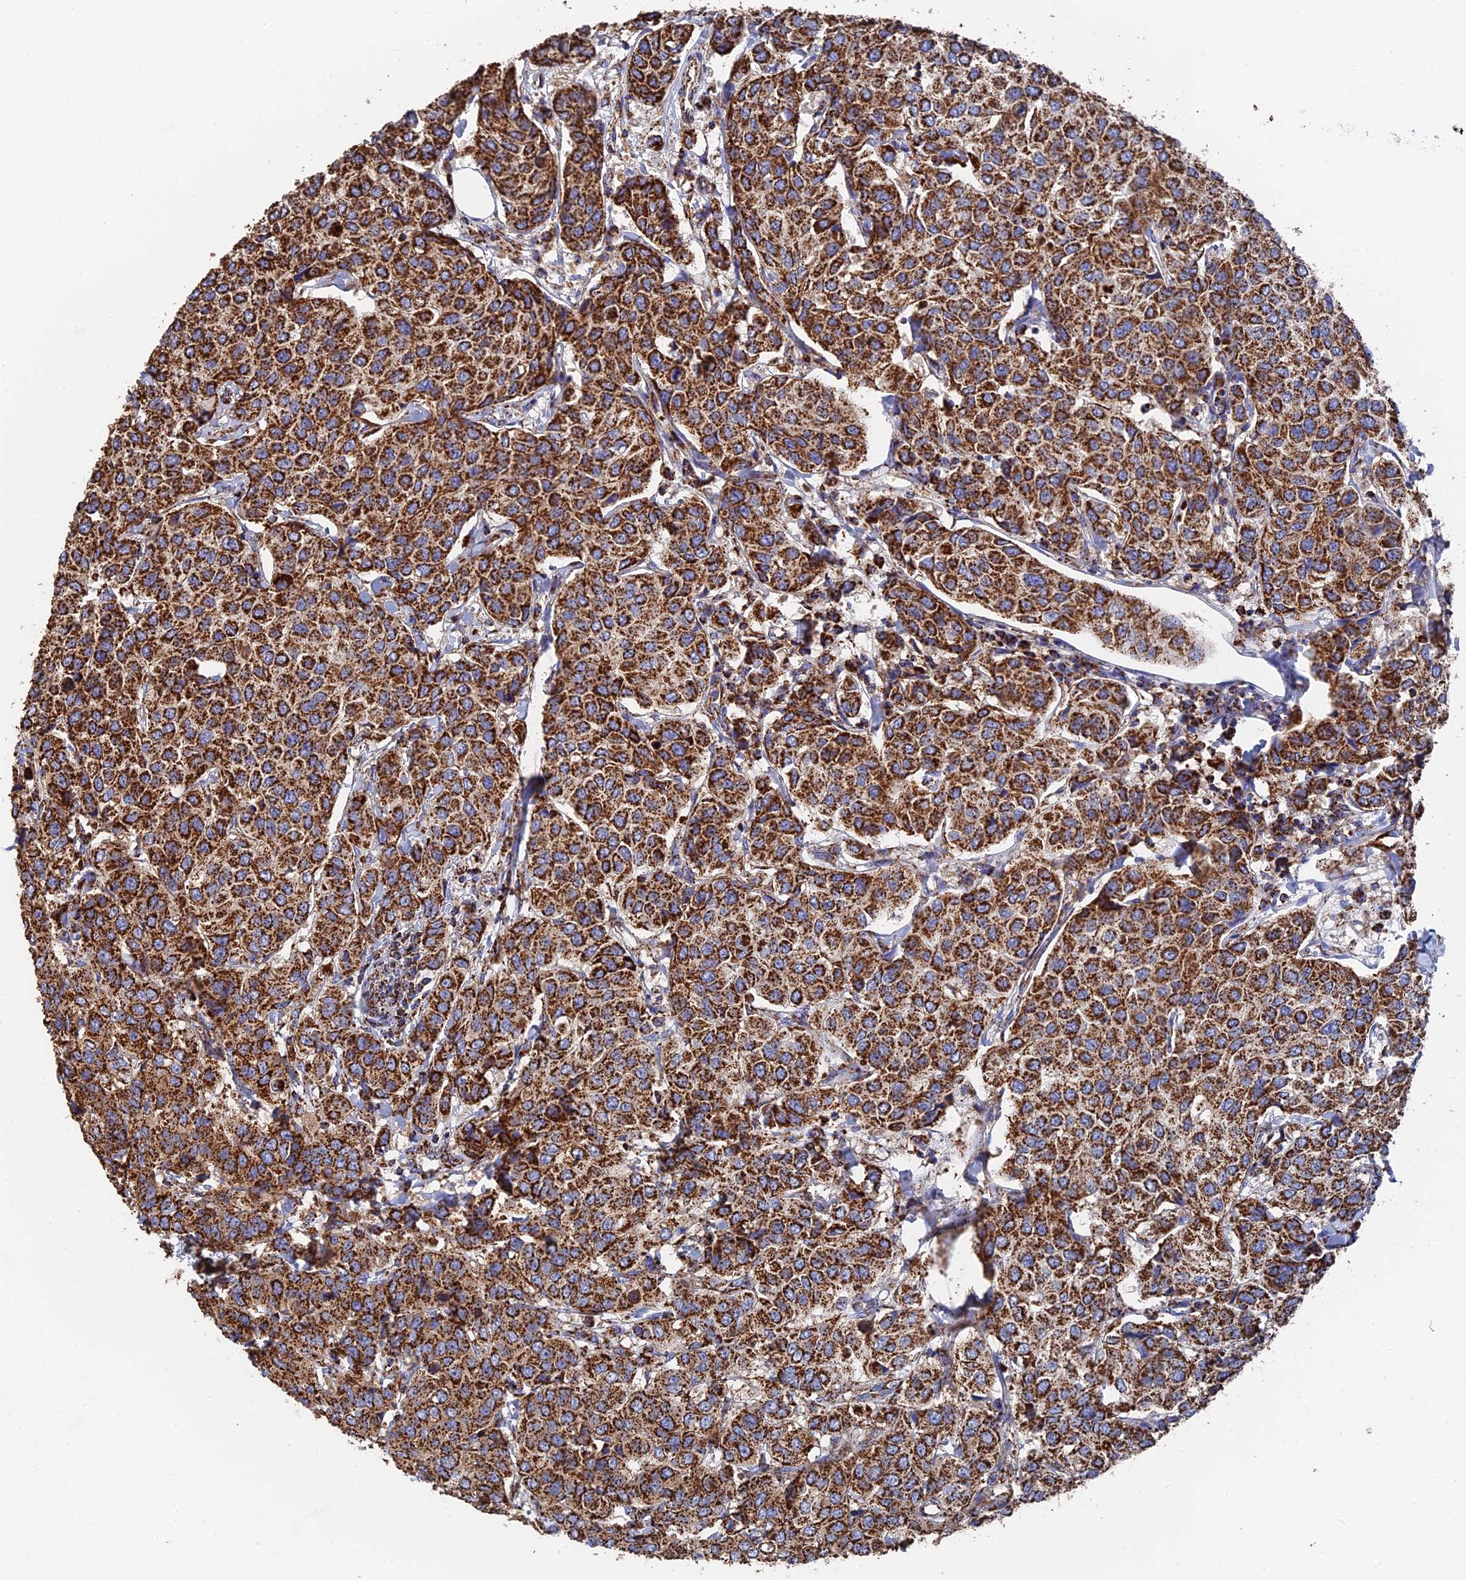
{"staining": {"intensity": "strong", "quantity": ">75%", "location": "cytoplasmic/membranous"}, "tissue": "breast cancer", "cell_type": "Tumor cells", "image_type": "cancer", "snomed": [{"axis": "morphology", "description": "Duct carcinoma"}, {"axis": "topography", "description": "Breast"}], "caption": "This photomicrograph demonstrates breast invasive ductal carcinoma stained with immunohistochemistry to label a protein in brown. The cytoplasmic/membranous of tumor cells show strong positivity for the protein. Nuclei are counter-stained blue.", "gene": "HAUS8", "patient": {"sex": "female", "age": 55}}